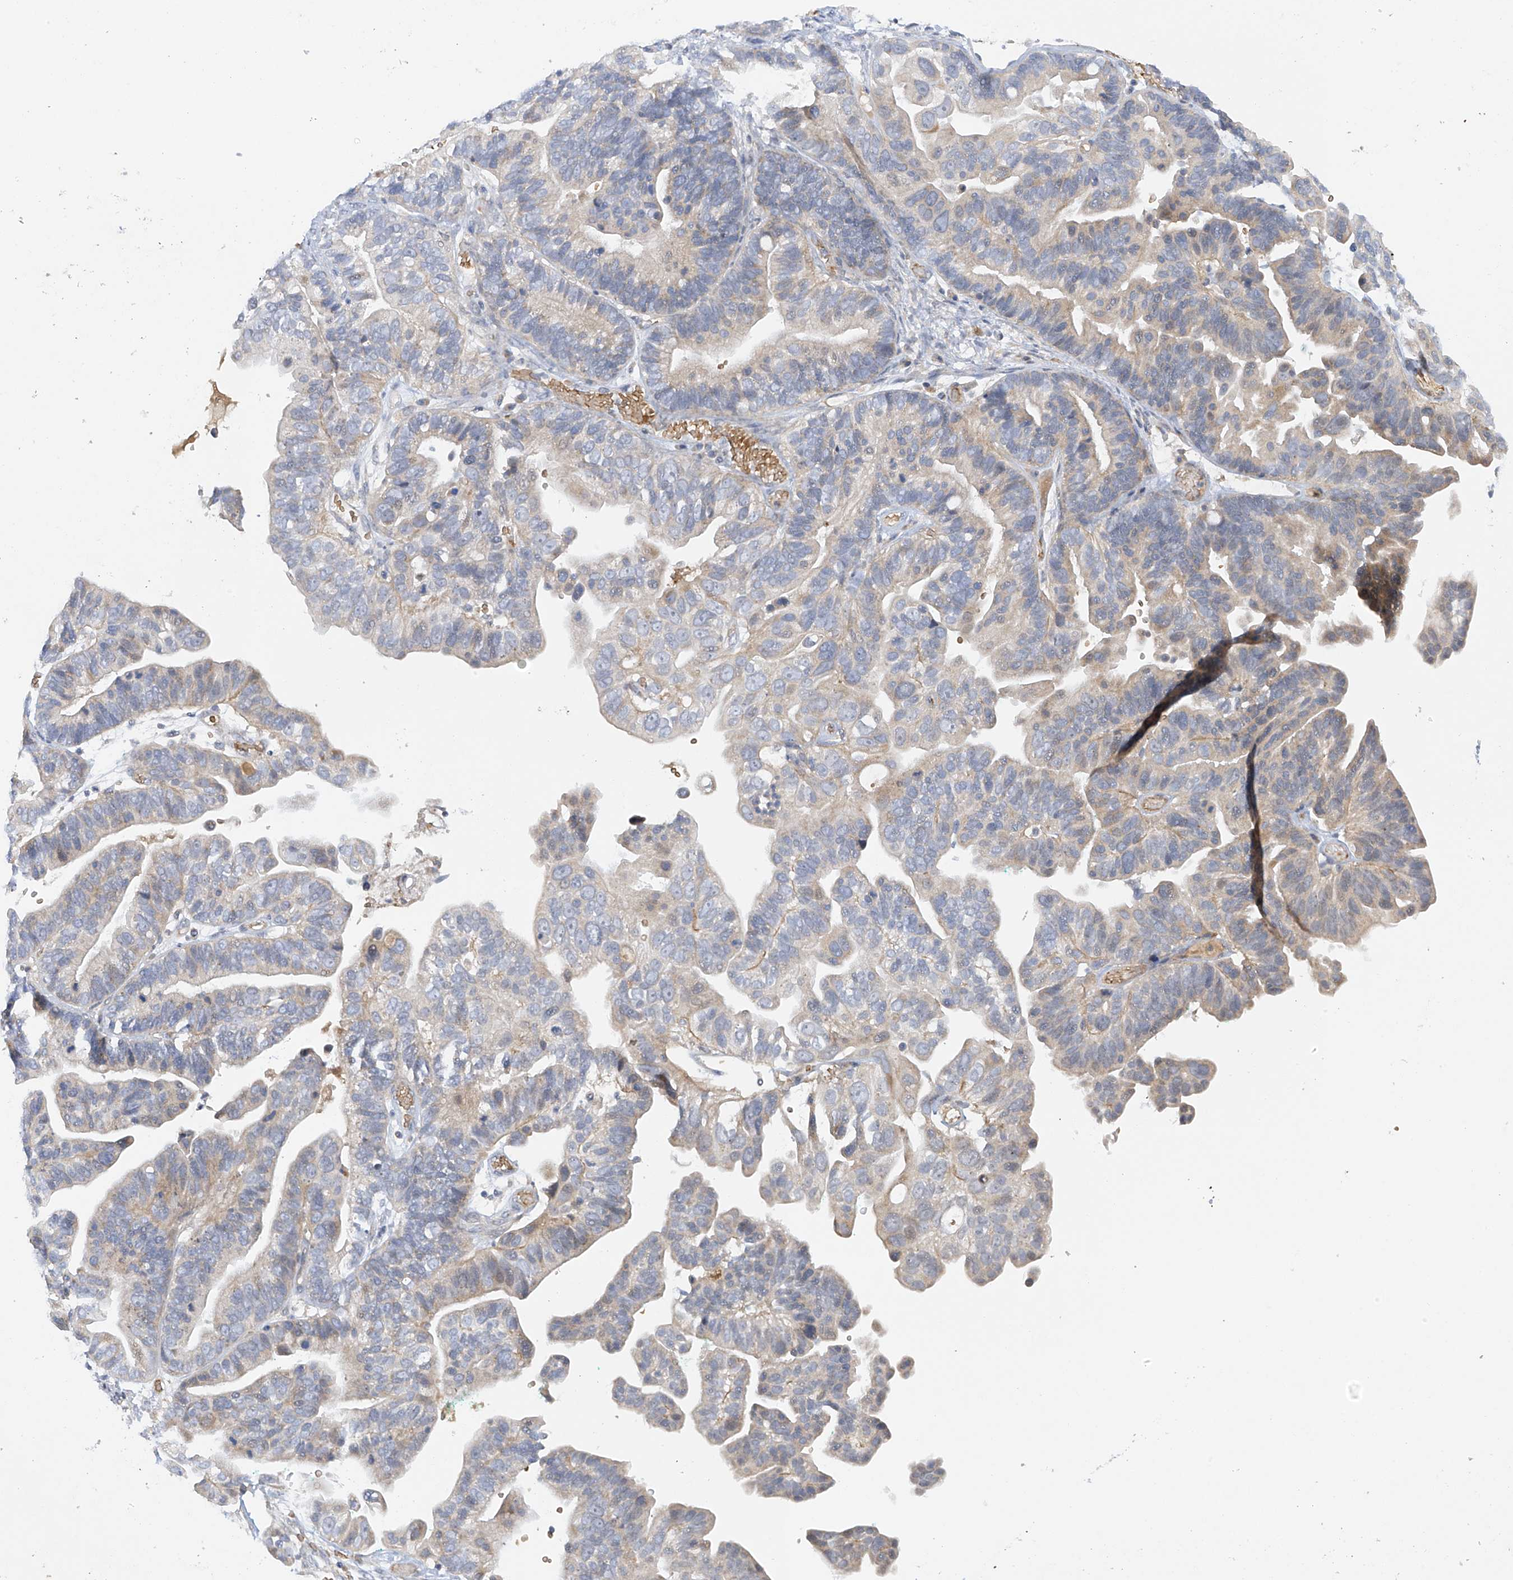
{"staining": {"intensity": "weak", "quantity": "25%-75%", "location": "cytoplasmic/membranous"}, "tissue": "ovarian cancer", "cell_type": "Tumor cells", "image_type": "cancer", "snomed": [{"axis": "morphology", "description": "Cystadenocarcinoma, serous, NOS"}, {"axis": "topography", "description": "Ovary"}], "caption": "Tumor cells demonstrate low levels of weak cytoplasmic/membranous positivity in approximately 25%-75% of cells in human serous cystadenocarcinoma (ovarian).", "gene": "METTL18", "patient": {"sex": "female", "age": 56}}